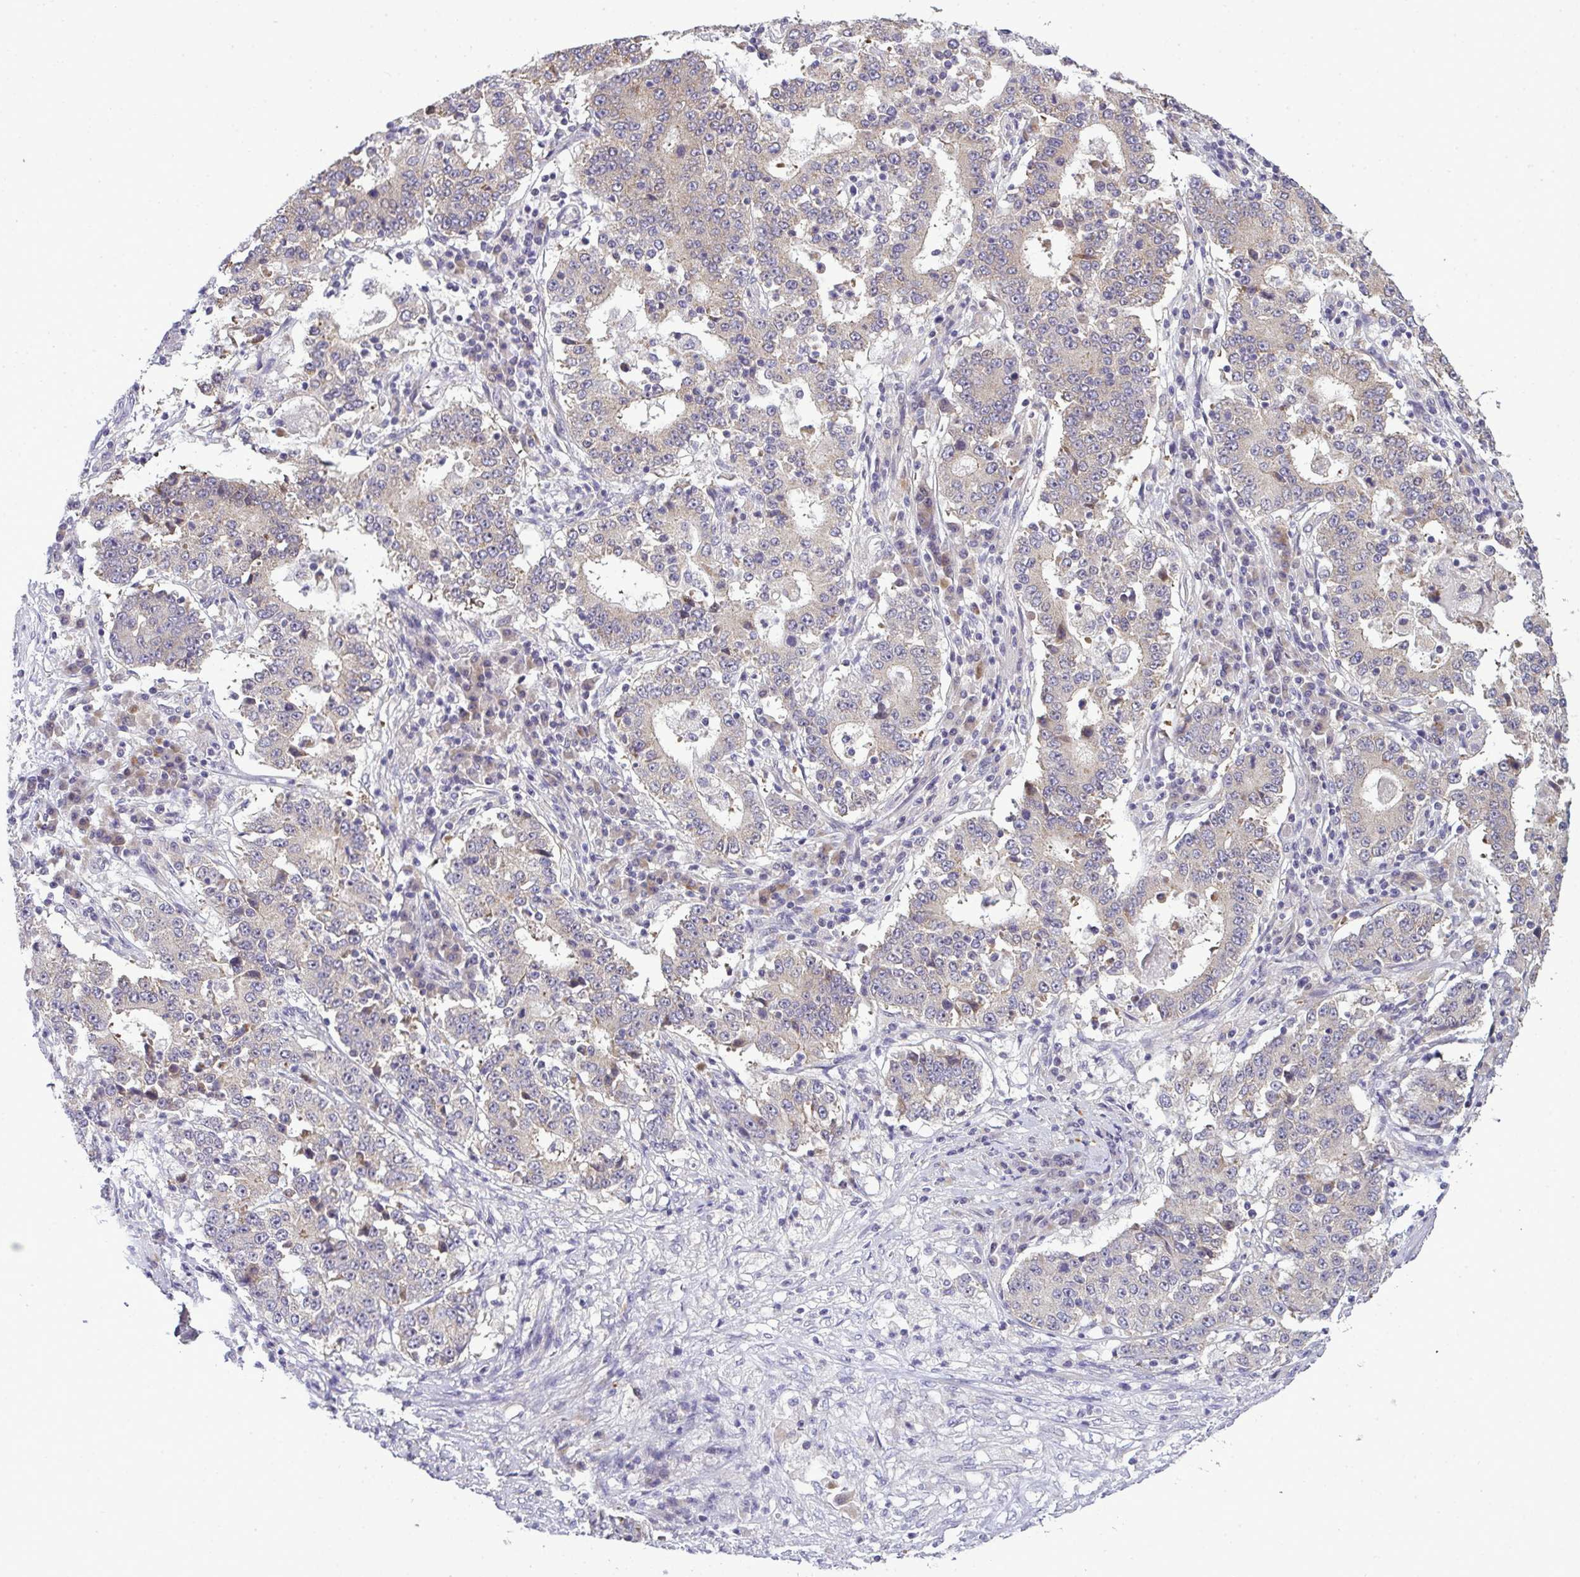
{"staining": {"intensity": "negative", "quantity": "none", "location": "none"}, "tissue": "stomach cancer", "cell_type": "Tumor cells", "image_type": "cancer", "snomed": [{"axis": "morphology", "description": "Adenocarcinoma, NOS"}, {"axis": "topography", "description": "Stomach"}], "caption": "Tumor cells show no significant protein positivity in stomach adenocarcinoma.", "gene": "NT5C1A", "patient": {"sex": "male", "age": 59}}